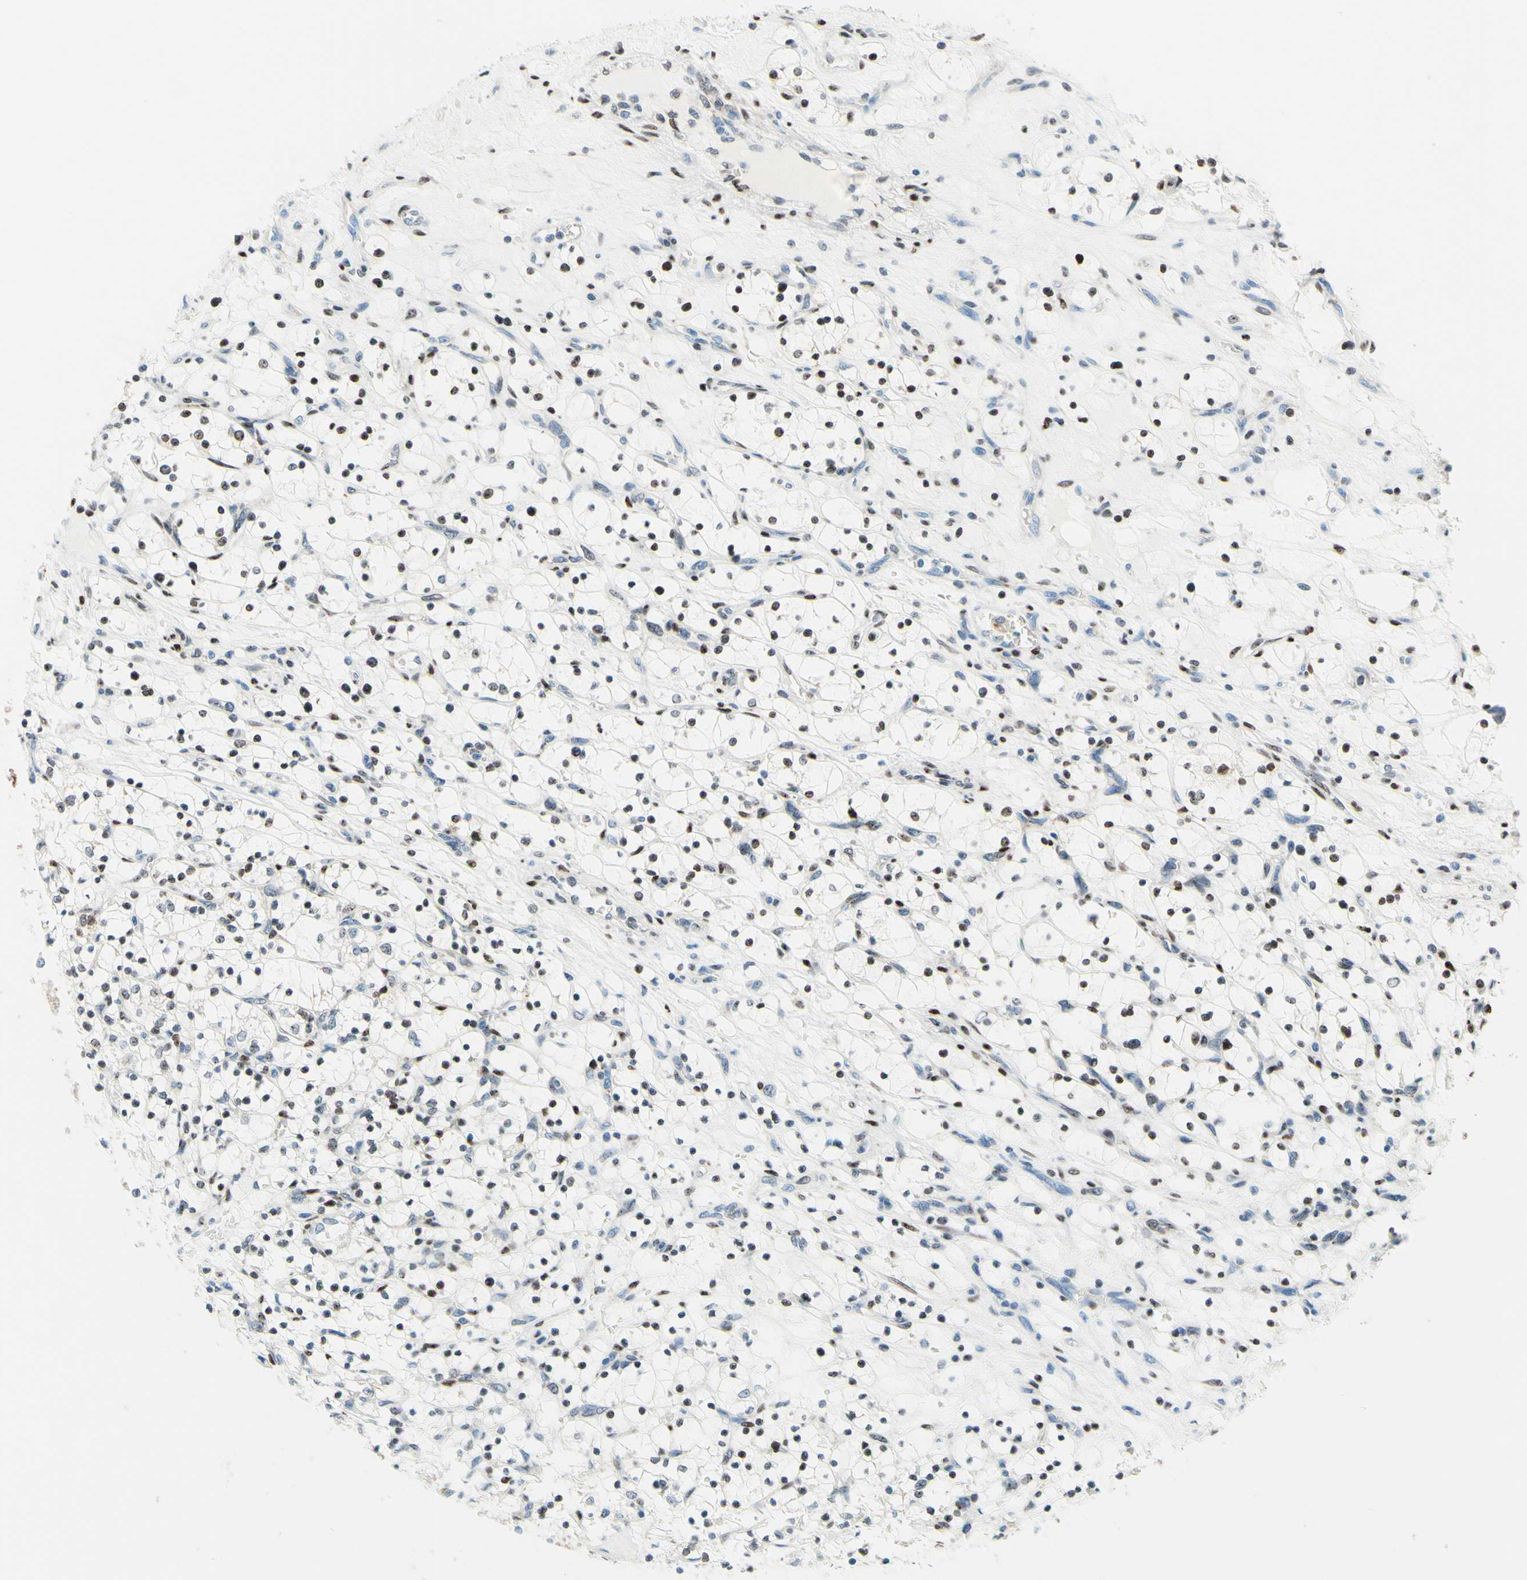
{"staining": {"intensity": "weak", "quantity": "25%-75%", "location": "nuclear"}, "tissue": "renal cancer", "cell_type": "Tumor cells", "image_type": "cancer", "snomed": [{"axis": "morphology", "description": "Adenocarcinoma, NOS"}, {"axis": "topography", "description": "Kidney"}], "caption": "A high-resolution photomicrograph shows immunohistochemistry (IHC) staining of renal cancer (adenocarcinoma), which demonstrates weak nuclear positivity in approximately 25%-75% of tumor cells. (Stains: DAB in brown, nuclei in blue, Microscopy: brightfield microscopy at high magnification).", "gene": "CBX7", "patient": {"sex": "female", "age": 69}}